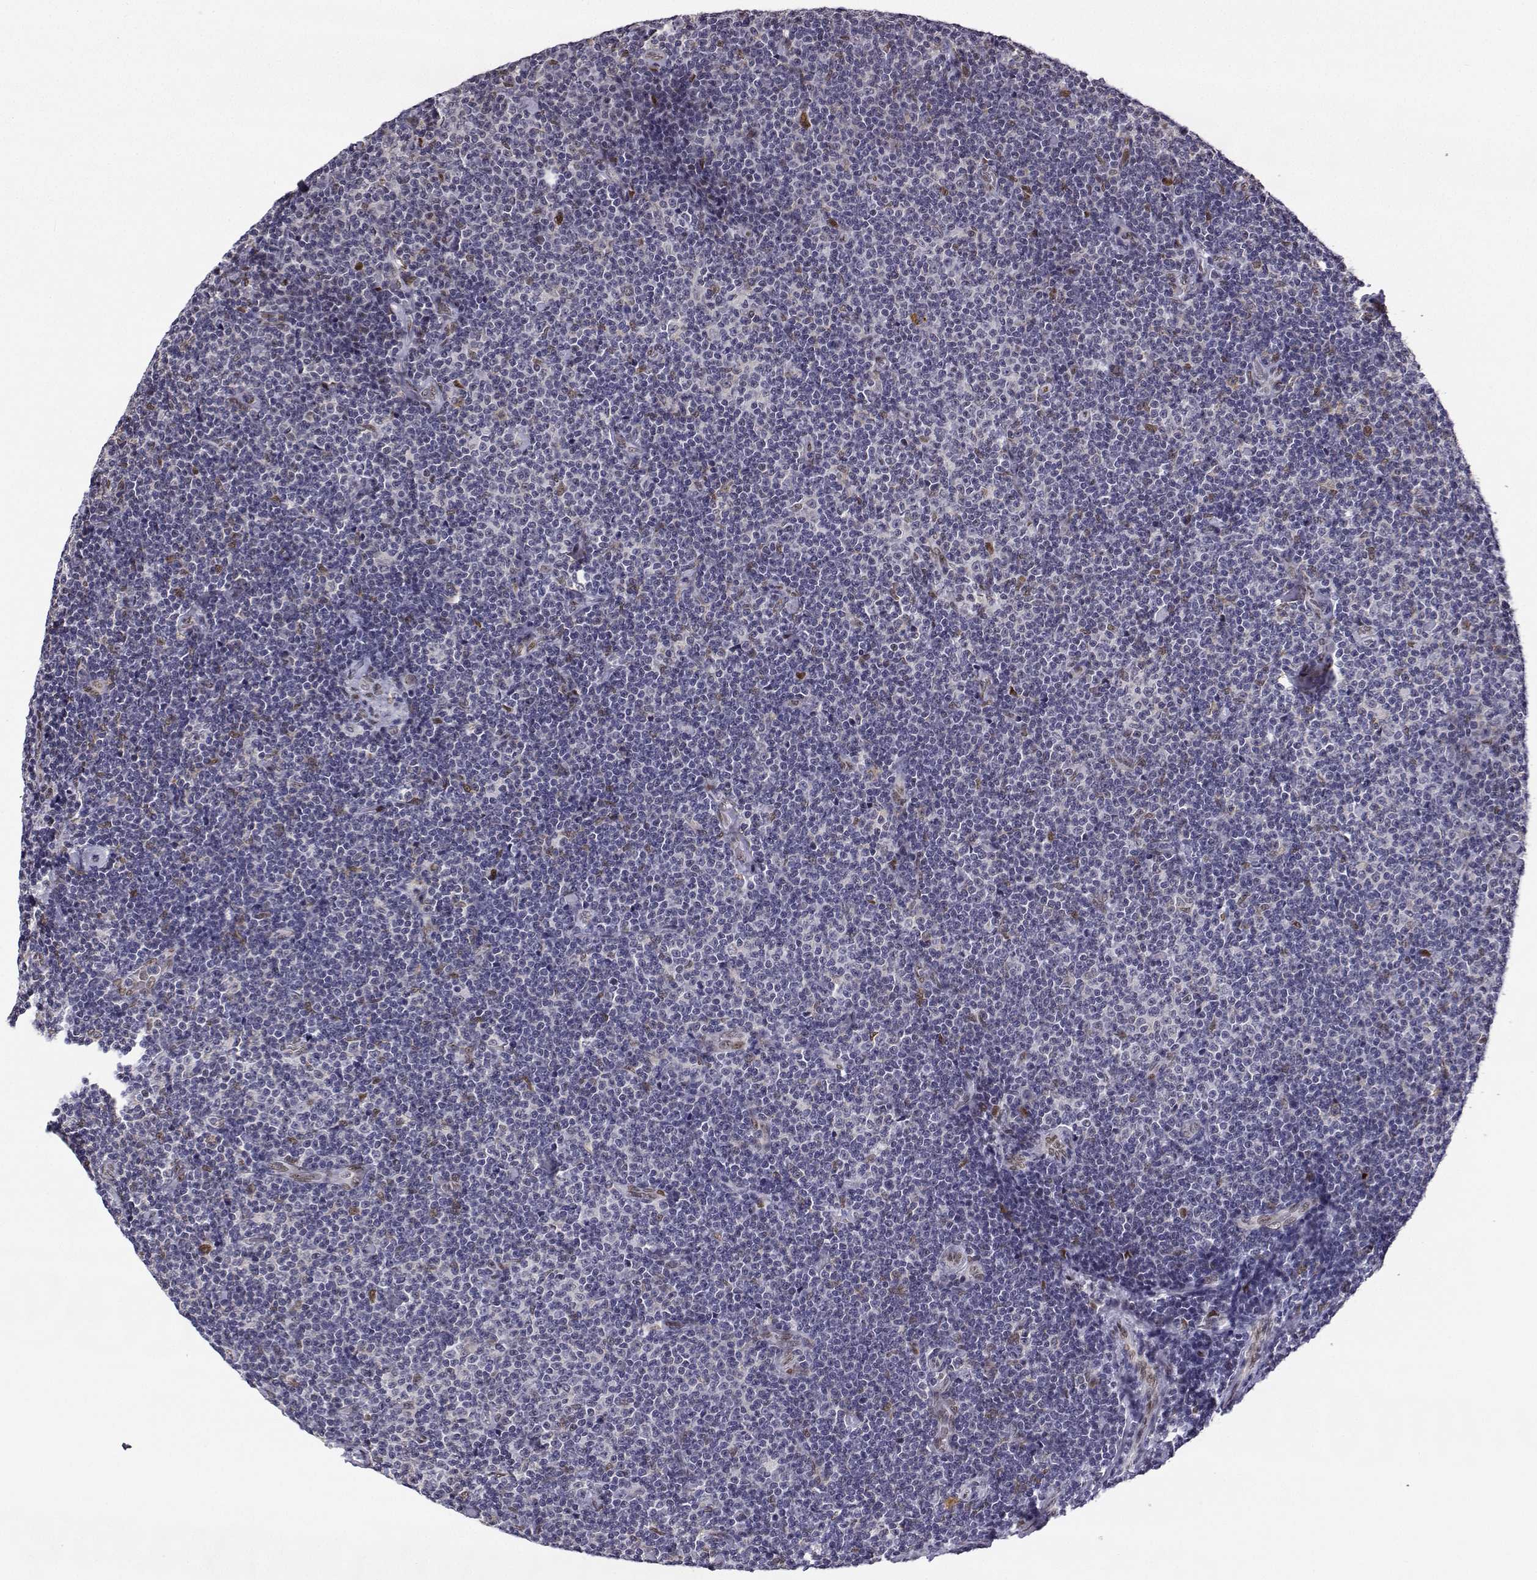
{"staining": {"intensity": "negative", "quantity": "none", "location": "none"}, "tissue": "lymphoma", "cell_type": "Tumor cells", "image_type": "cancer", "snomed": [{"axis": "morphology", "description": "Malignant lymphoma, non-Hodgkin's type, Low grade"}, {"axis": "topography", "description": "Lymph node"}], "caption": "DAB (3,3'-diaminobenzidine) immunohistochemical staining of lymphoma displays no significant staining in tumor cells.", "gene": "PHGDH", "patient": {"sex": "male", "age": 81}}